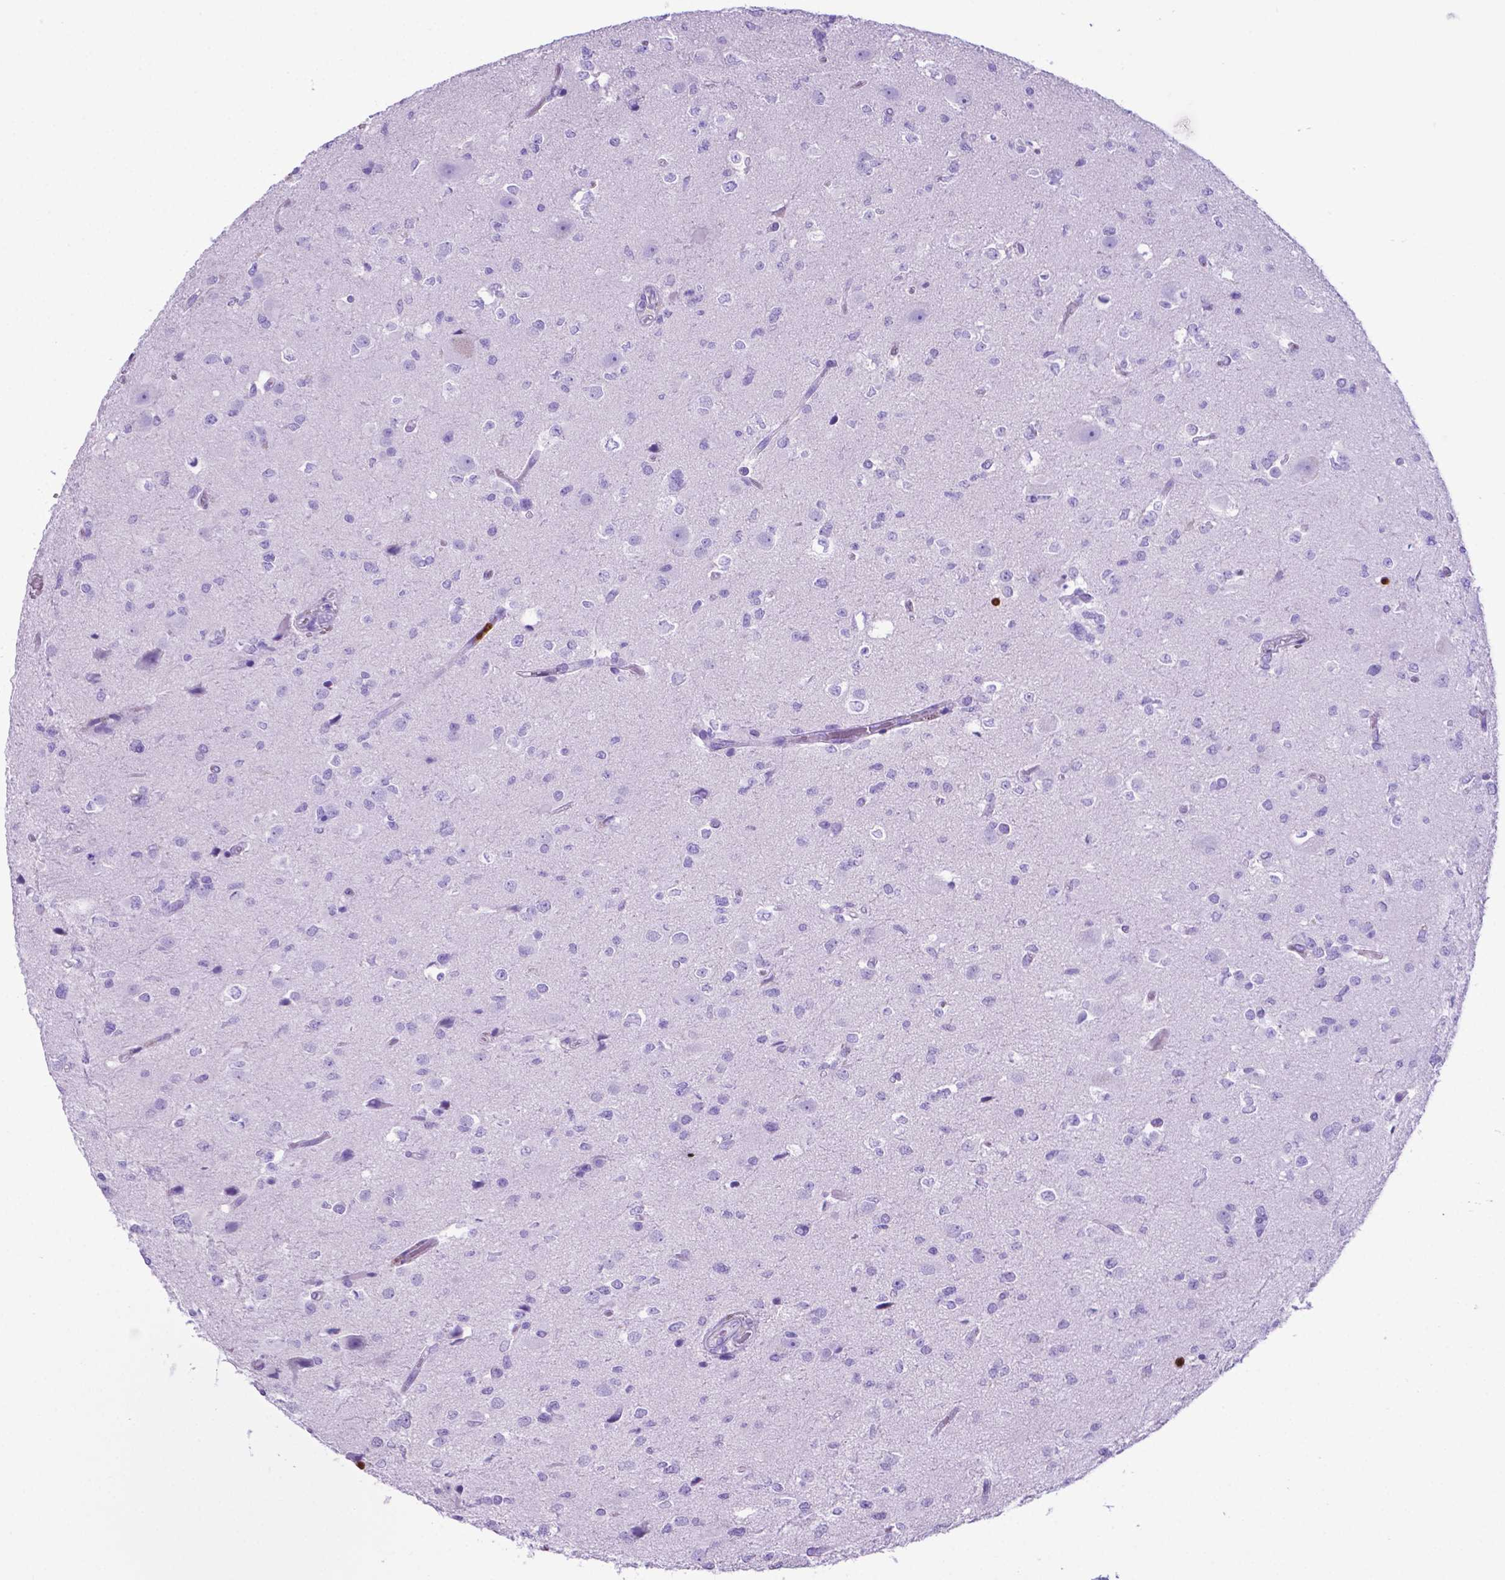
{"staining": {"intensity": "negative", "quantity": "none", "location": "none"}, "tissue": "glioma", "cell_type": "Tumor cells", "image_type": "cancer", "snomed": [{"axis": "morphology", "description": "Glioma, malignant, Low grade"}, {"axis": "topography", "description": "Brain"}], "caption": "This image is of malignant glioma (low-grade) stained with immunohistochemistry (IHC) to label a protein in brown with the nuclei are counter-stained blue. There is no expression in tumor cells. (DAB (3,3'-diaminobenzidine) immunohistochemistry with hematoxylin counter stain).", "gene": "LZTR1", "patient": {"sex": "female", "age": 32}}